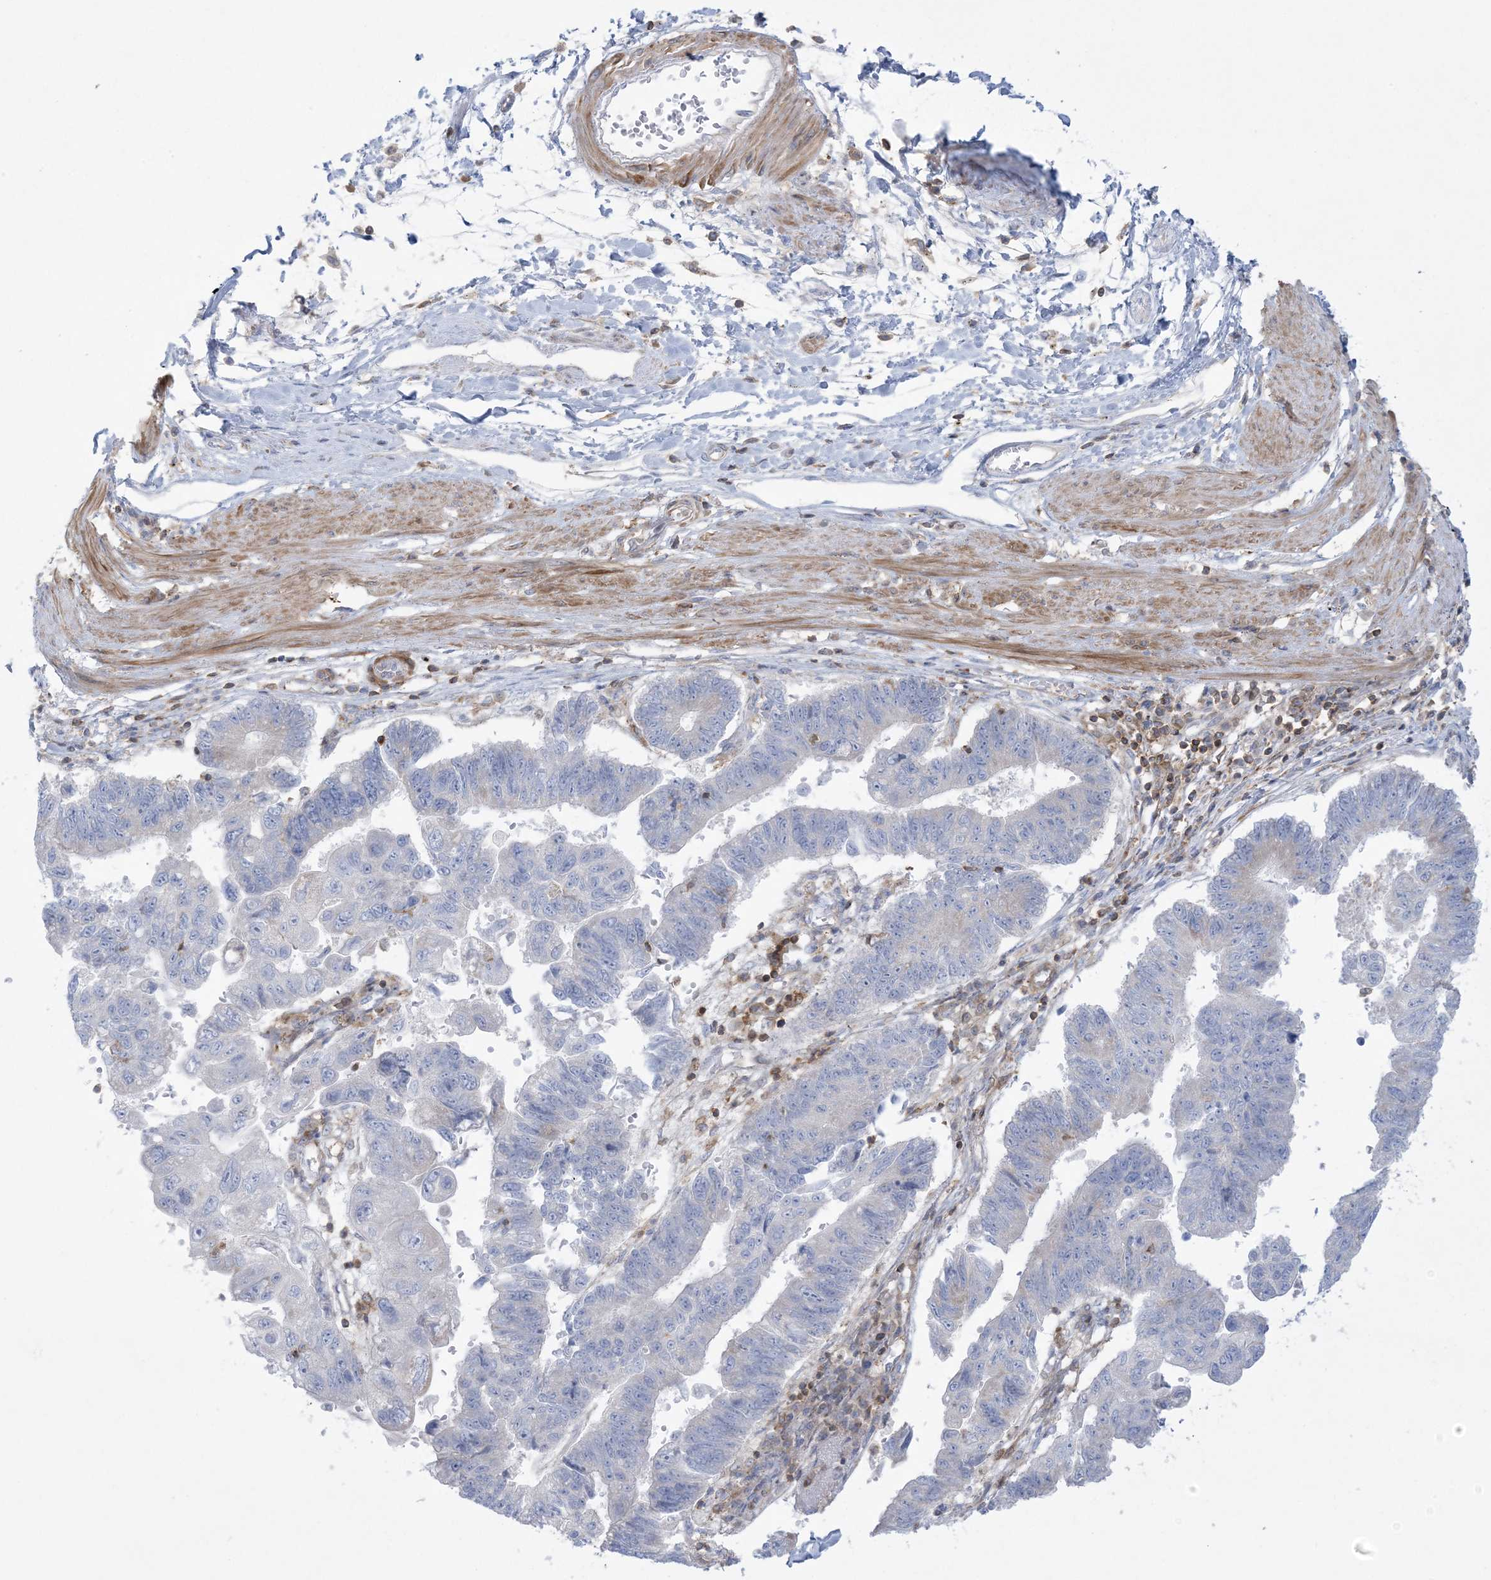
{"staining": {"intensity": "negative", "quantity": "none", "location": "none"}, "tissue": "stomach cancer", "cell_type": "Tumor cells", "image_type": "cancer", "snomed": [{"axis": "morphology", "description": "Adenocarcinoma, NOS"}, {"axis": "topography", "description": "Stomach"}], "caption": "The photomicrograph shows no staining of tumor cells in stomach cancer.", "gene": "ARHGAP30", "patient": {"sex": "male", "age": 59}}